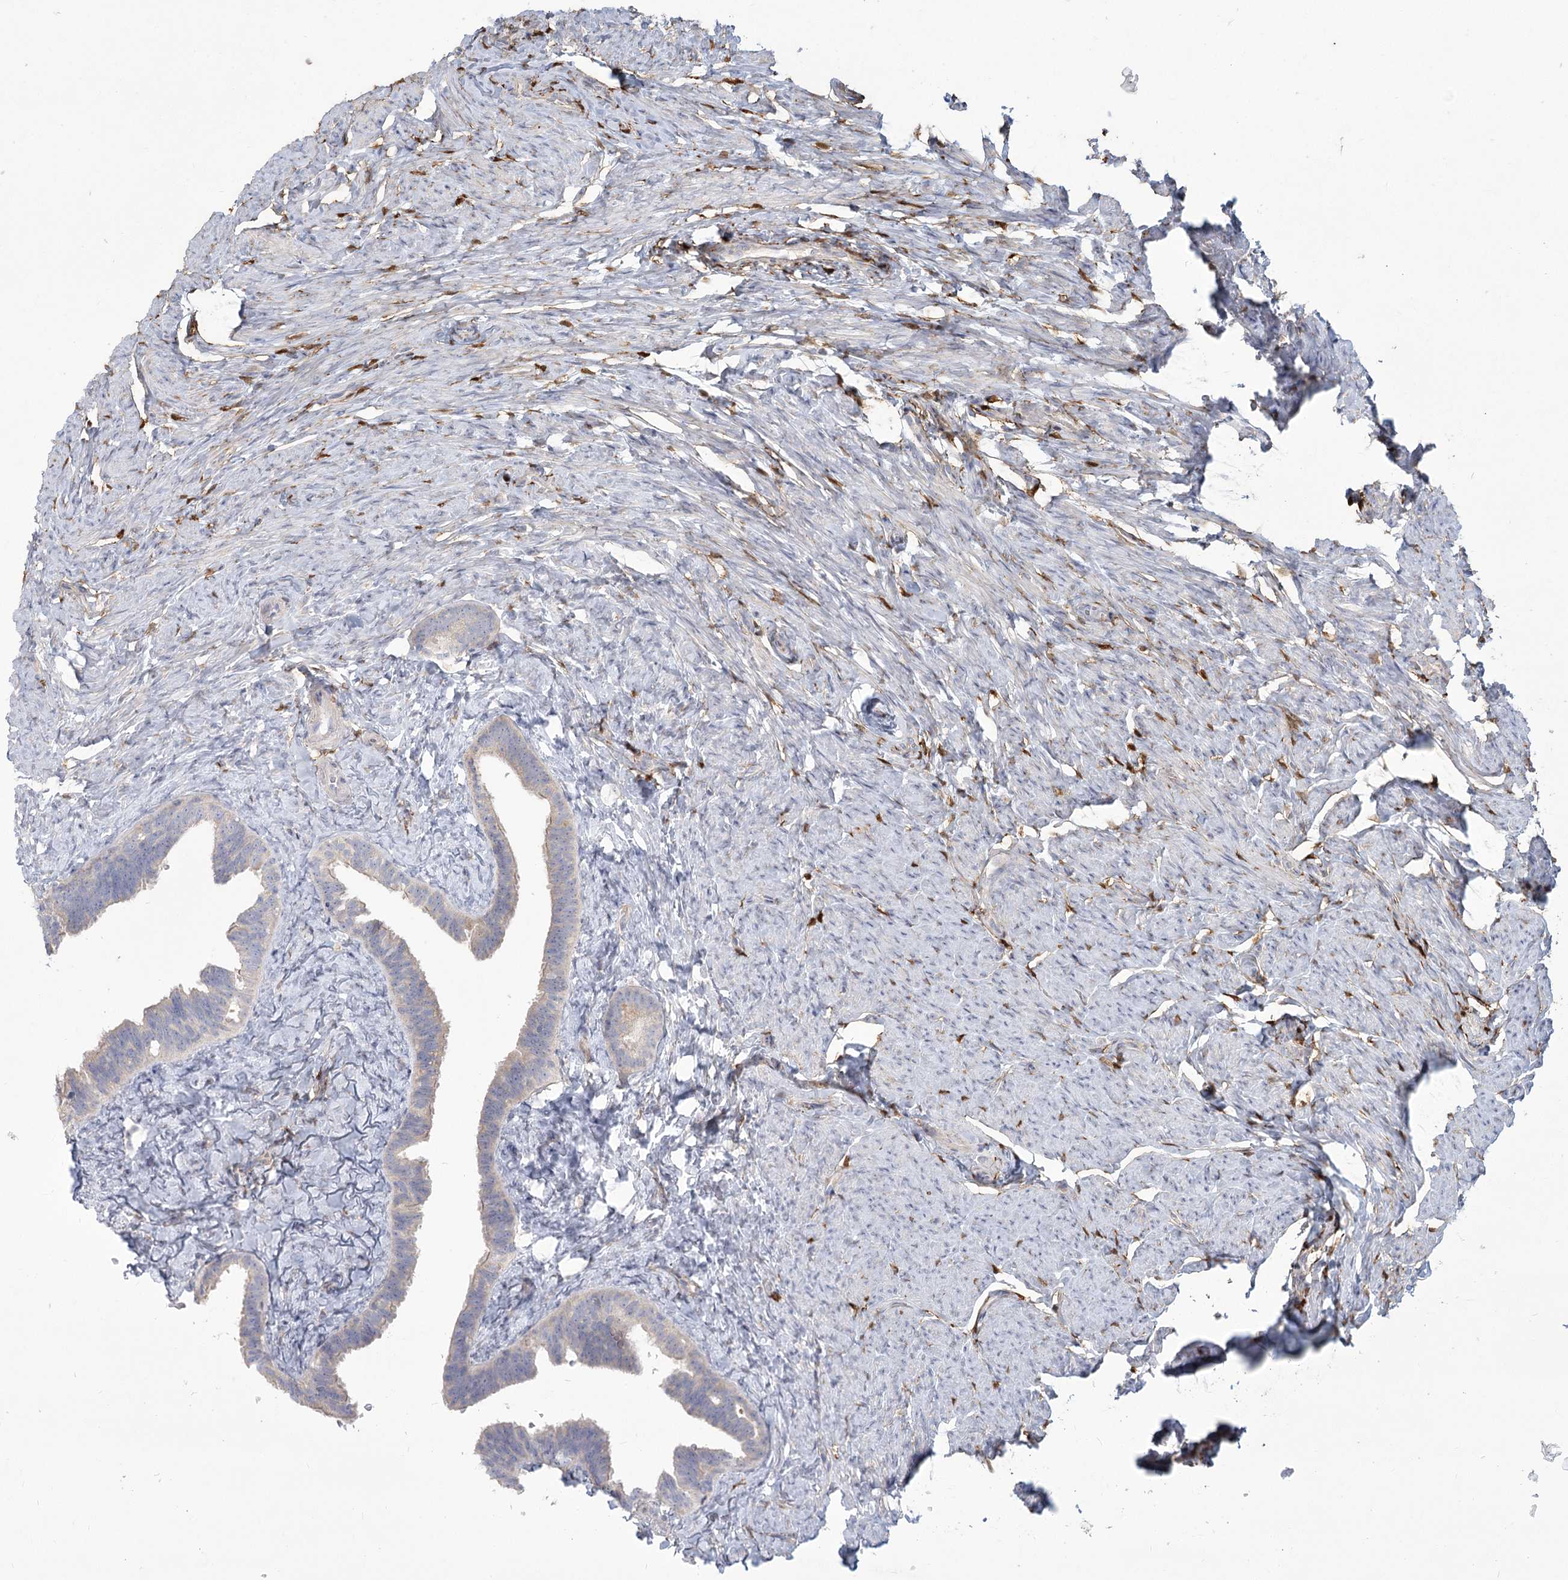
{"staining": {"intensity": "negative", "quantity": "none", "location": "none"}, "tissue": "fallopian tube", "cell_type": "Glandular cells", "image_type": "normal", "snomed": [{"axis": "morphology", "description": "Normal tissue, NOS"}, {"axis": "topography", "description": "Fallopian tube"}], "caption": "Glandular cells show no significant expression in normal fallopian tube. (Stains: DAB immunohistochemistry (IHC) with hematoxylin counter stain, Microscopy: brightfield microscopy at high magnification).", "gene": "CNTLN", "patient": {"sex": "female", "age": 39}}